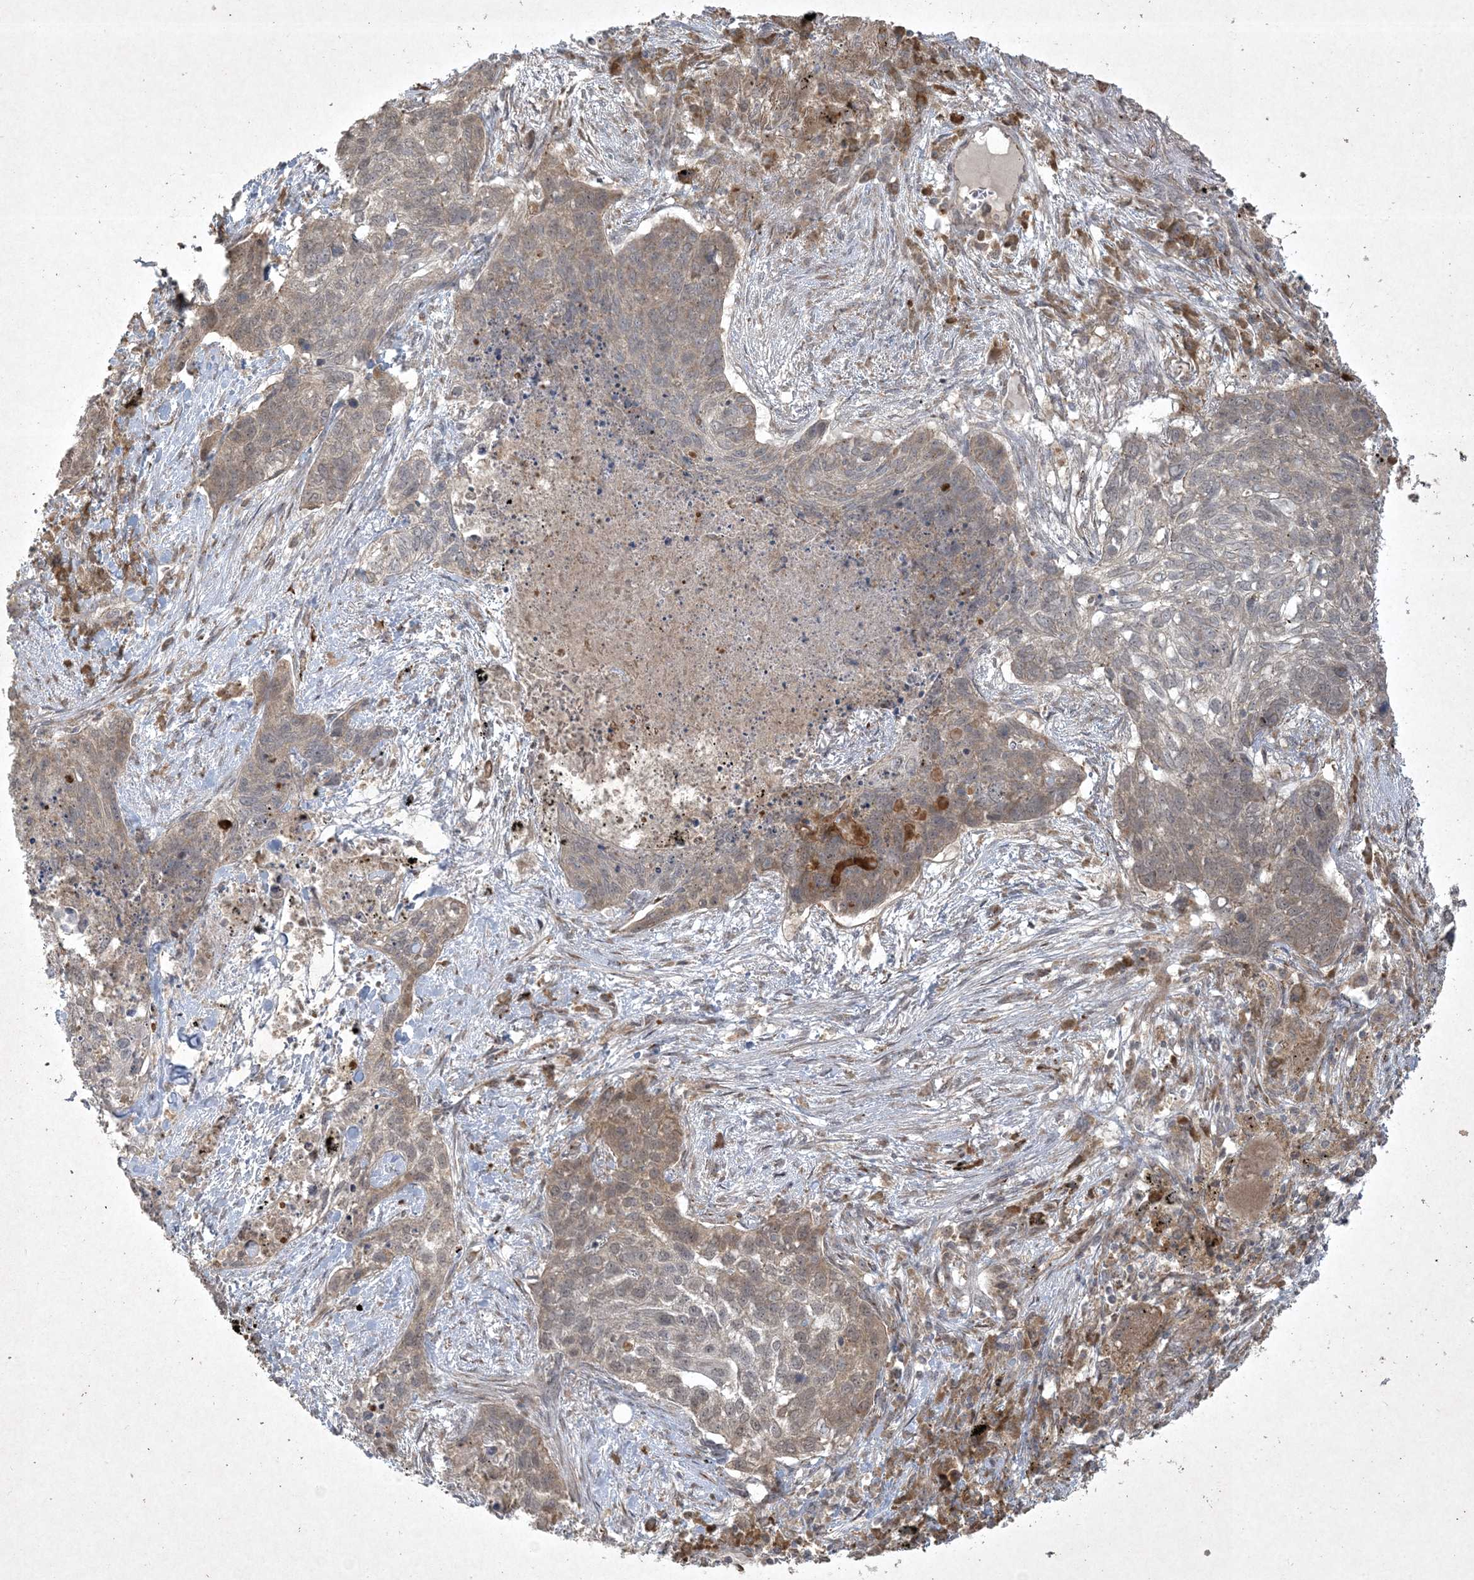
{"staining": {"intensity": "weak", "quantity": "25%-75%", "location": "cytoplasmic/membranous"}, "tissue": "lung cancer", "cell_type": "Tumor cells", "image_type": "cancer", "snomed": [{"axis": "morphology", "description": "Squamous cell carcinoma, NOS"}, {"axis": "topography", "description": "Lung"}], "caption": "Approximately 25%-75% of tumor cells in human squamous cell carcinoma (lung) exhibit weak cytoplasmic/membranous protein expression as visualized by brown immunohistochemical staining.", "gene": "NRBP2", "patient": {"sex": "female", "age": 63}}